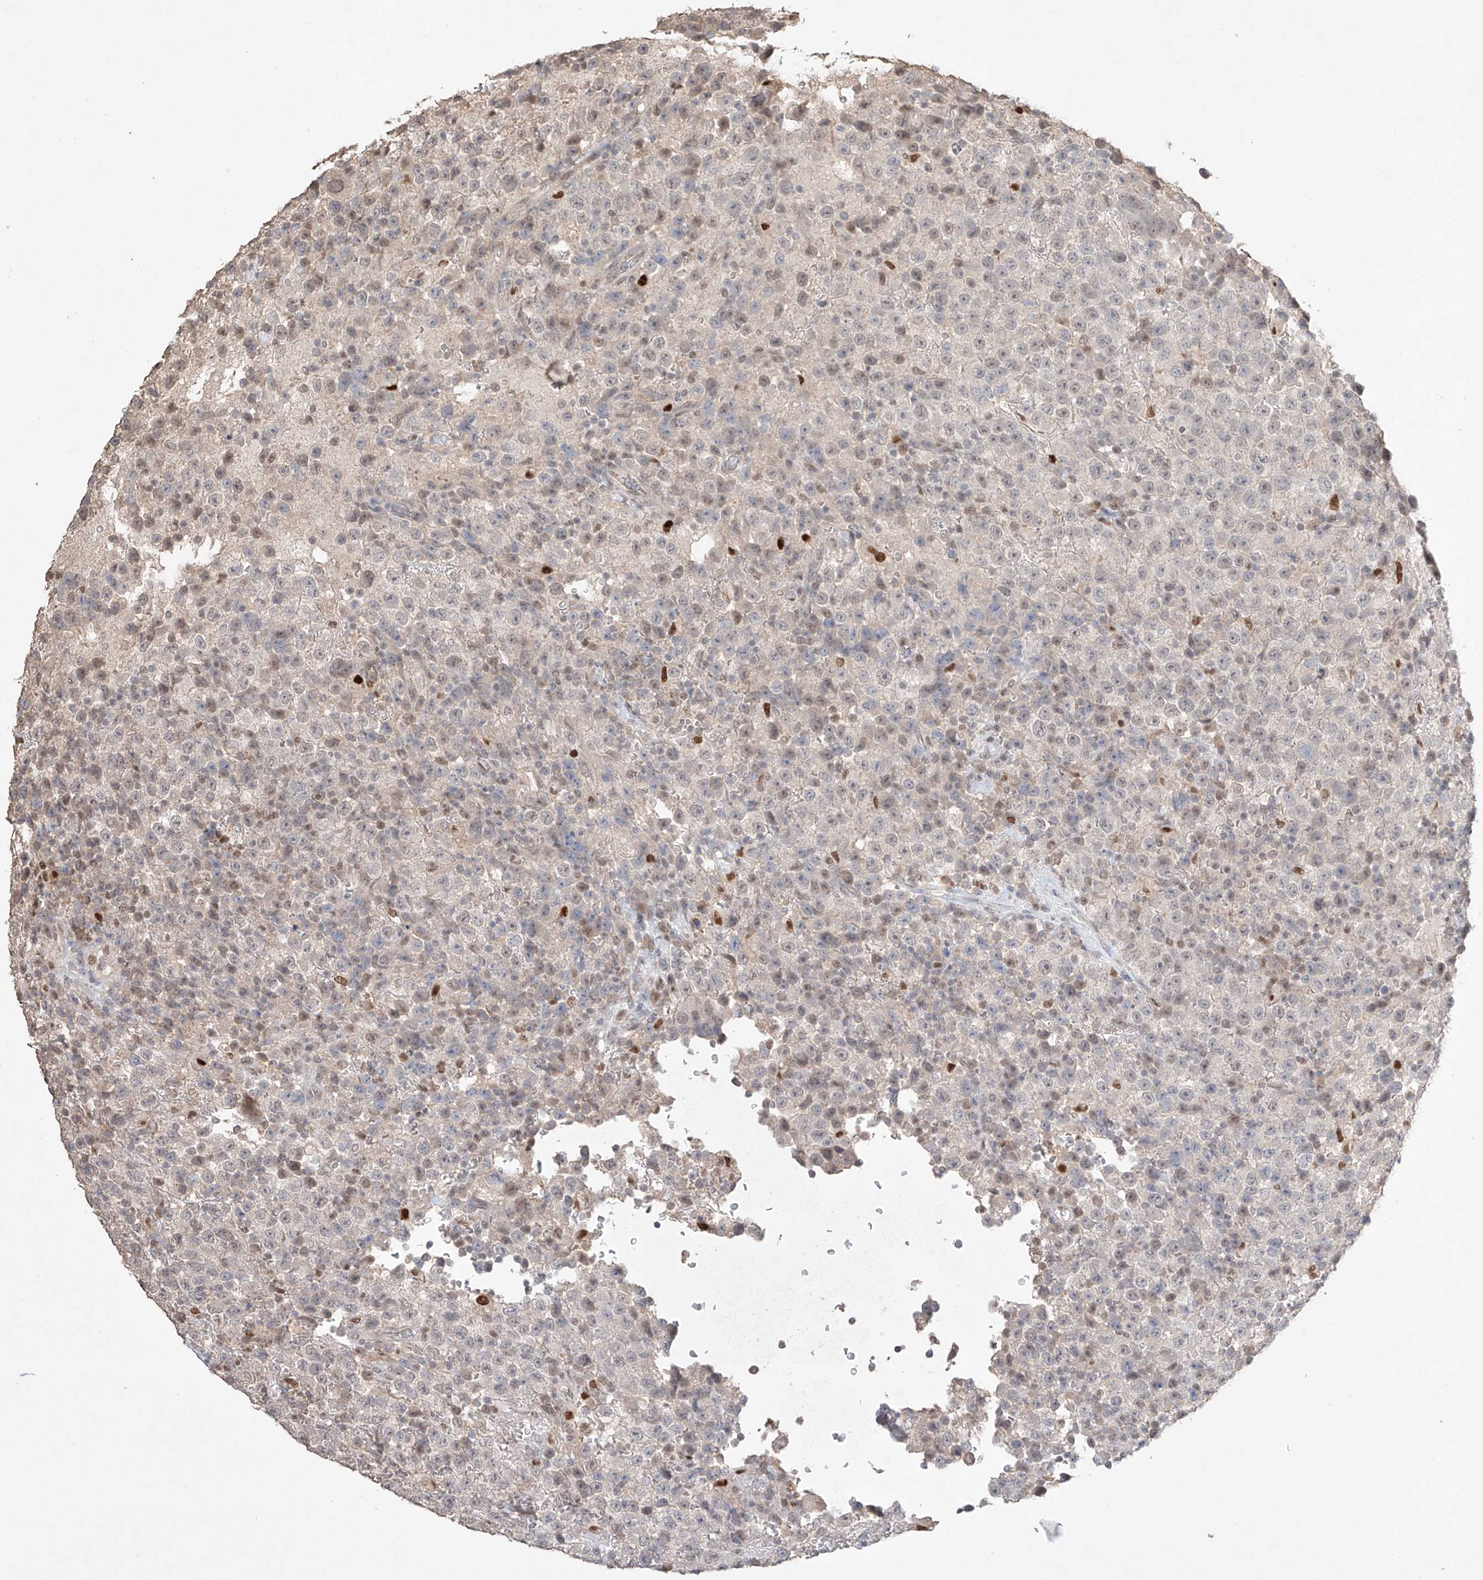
{"staining": {"intensity": "weak", "quantity": "25%-75%", "location": "nuclear"}, "tissue": "testis cancer", "cell_type": "Tumor cells", "image_type": "cancer", "snomed": [{"axis": "morphology", "description": "Seminoma, NOS"}, {"axis": "topography", "description": "Testis"}], "caption": "The micrograph exhibits immunohistochemical staining of testis seminoma. There is weak nuclear staining is identified in approximately 25%-75% of tumor cells.", "gene": "APIP", "patient": {"sex": "male", "age": 22}}